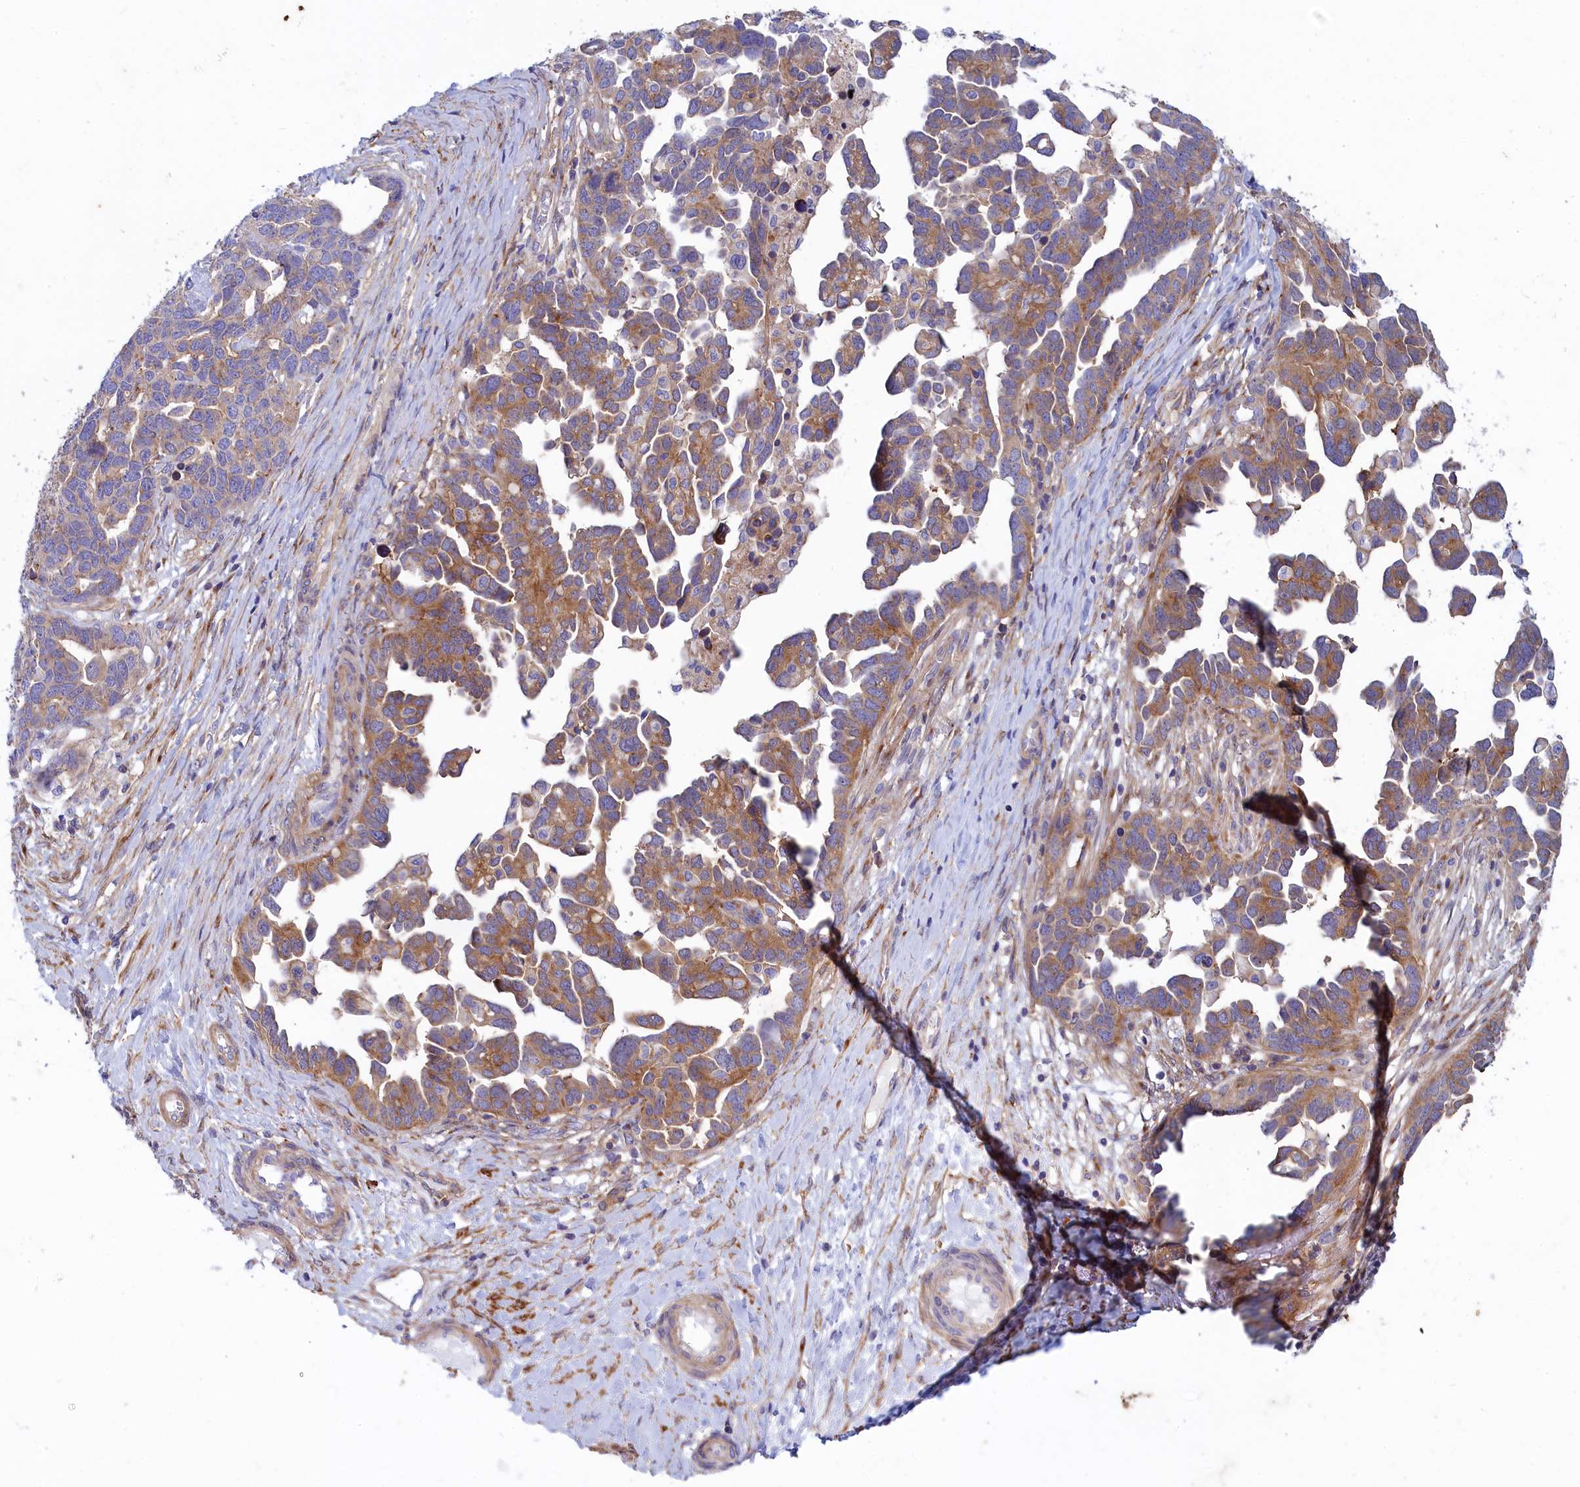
{"staining": {"intensity": "moderate", "quantity": ">75%", "location": "cytoplasmic/membranous"}, "tissue": "ovarian cancer", "cell_type": "Tumor cells", "image_type": "cancer", "snomed": [{"axis": "morphology", "description": "Cystadenocarcinoma, serous, NOS"}, {"axis": "topography", "description": "Ovary"}], "caption": "The image shows immunohistochemical staining of serous cystadenocarcinoma (ovarian). There is moderate cytoplasmic/membranous positivity is present in approximately >75% of tumor cells.", "gene": "SCAMP4", "patient": {"sex": "female", "age": 54}}